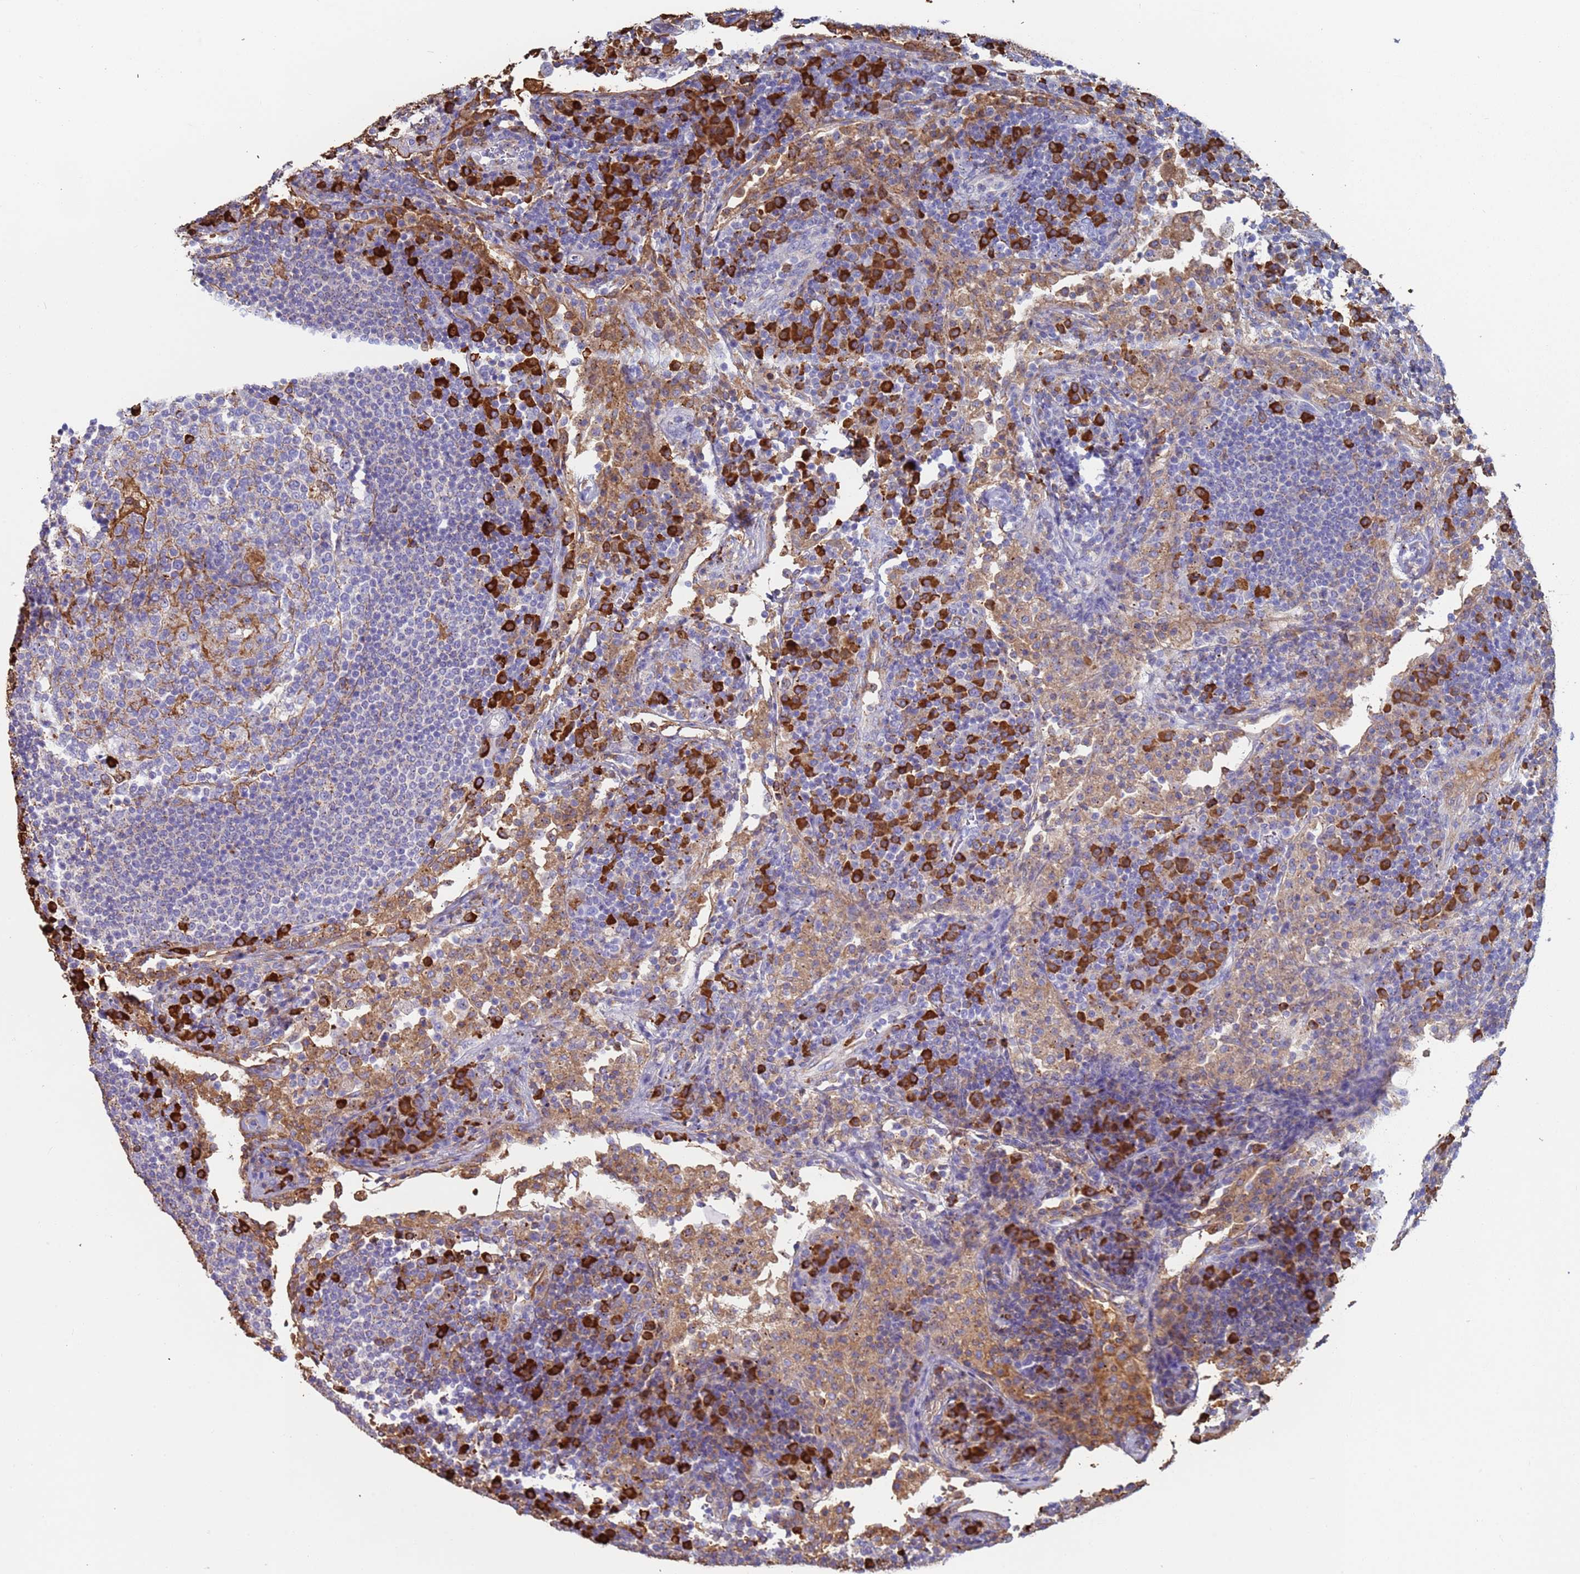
{"staining": {"intensity": "moderate", "quantity": "<25%", "location": "cytoplasmic/membranous"}, "tissue": "lymph node", "cell_type": "Germinal center cells", "image_type": "normal", "snomed": [{"axis": "morphology", "description": "Normal tissue, NOS"}, {"axis": "topography", "description": "Lymph node"}], "caption": "Protein staining of normal lymph node displays moderate cytoplasmic/membranous expression in approximately <25% of germinal center cells.", "gene": "CYSLTR2", "patient": {"sex": "female", "age": 53}}